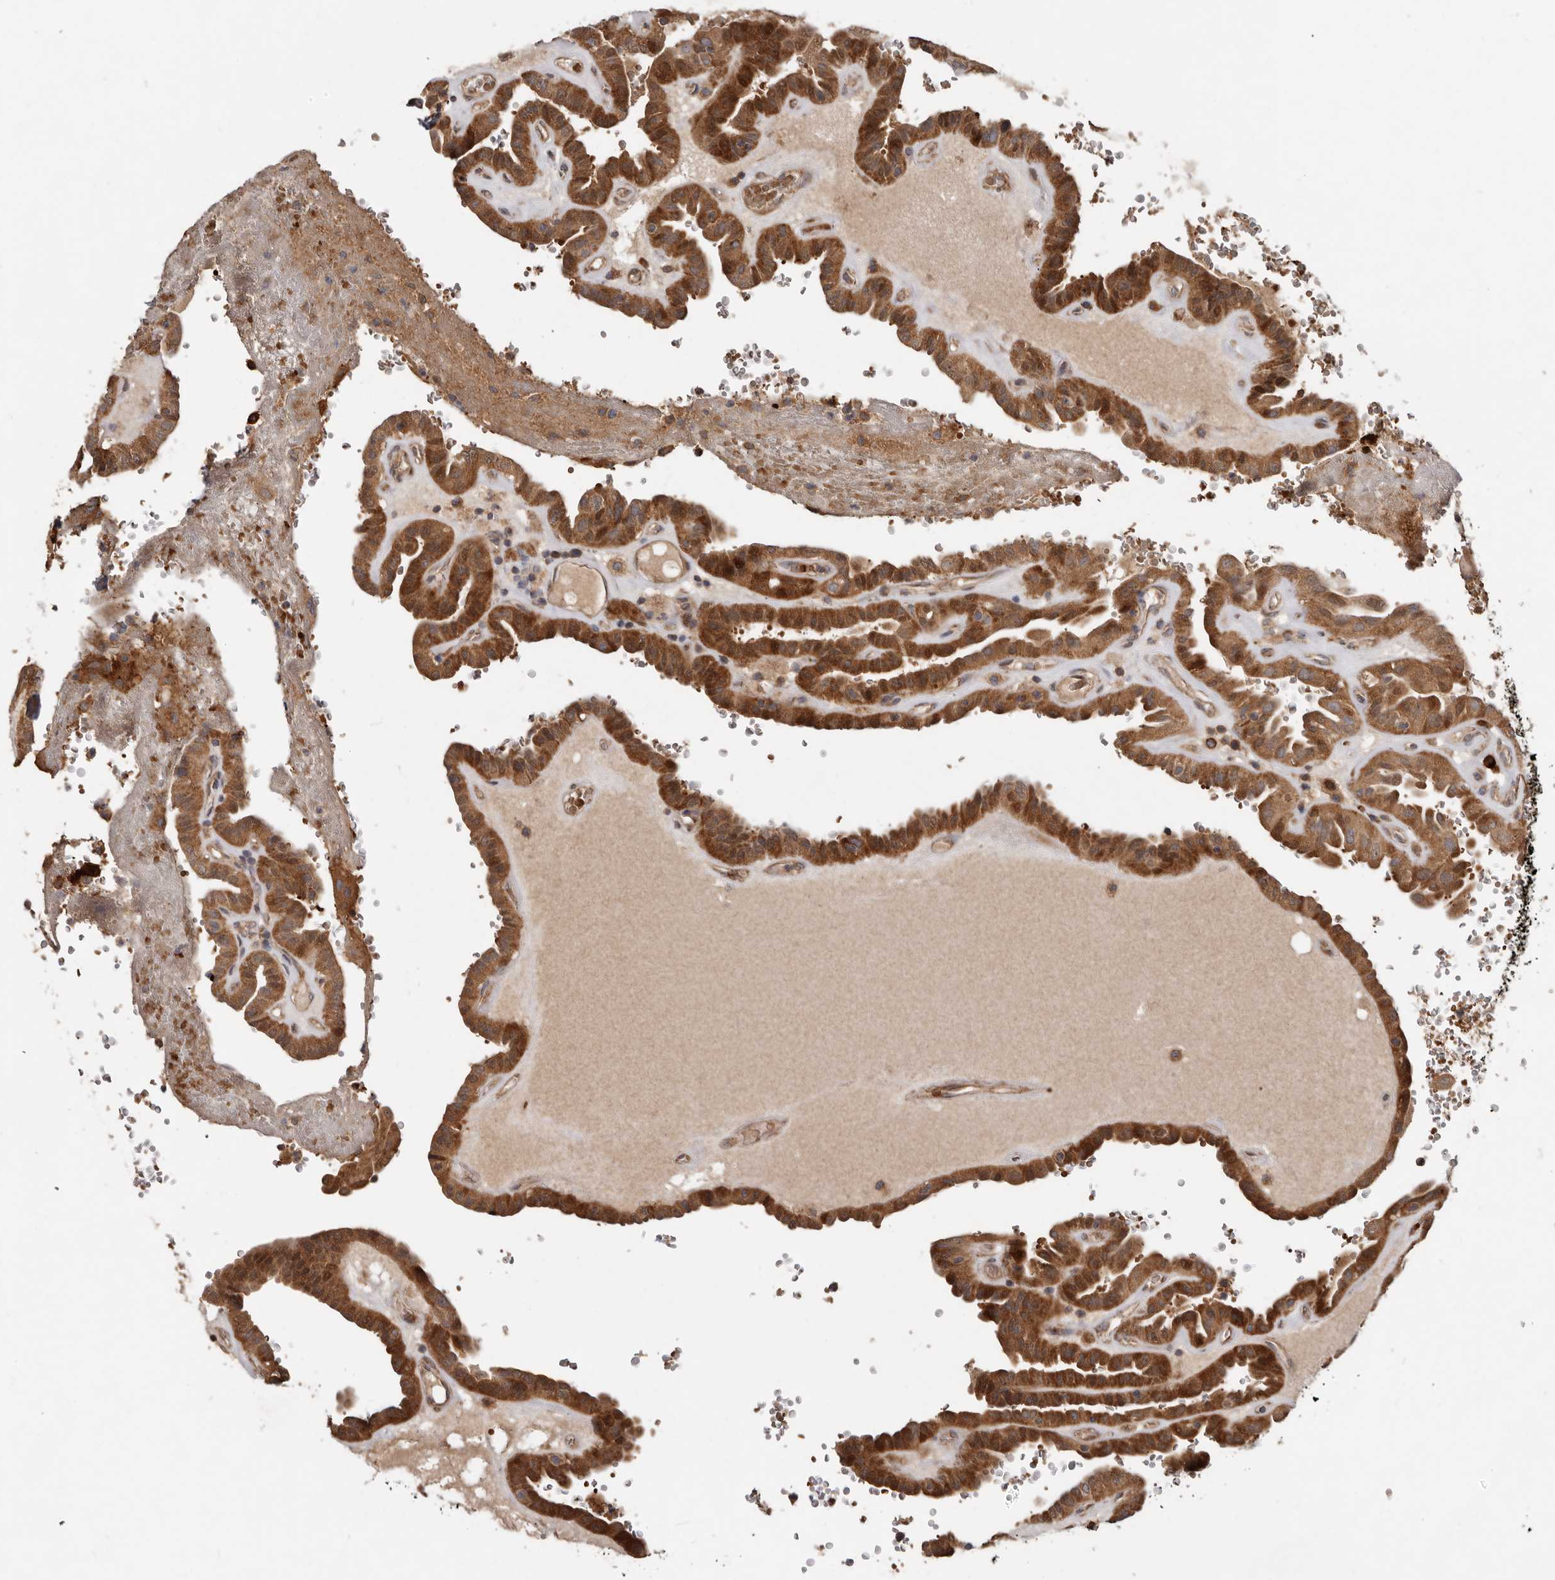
{"staining": {"intensity": "strong", "quantity": ">75%", "location": "cytoplasmic/membranous"}, "tissue": "thyroid cancer", "cell_type": "Tumor cells", "image_type": "cancer", "snomed": [{"axis": "morphology", "description": "Papillary adenocarcinoma, NOS"}, {"axis": "topography", "description": "Thyroid gland"}], "caption": "Strong cytoplasmic/membranous expression is appreciated in approximately >75% of tumor cells in papillary adenocarcinoma (thyroid). Nuclei are stained in blue.", "gene": "GOT1L1", "patient": {"sex": "male", "age": 77}}